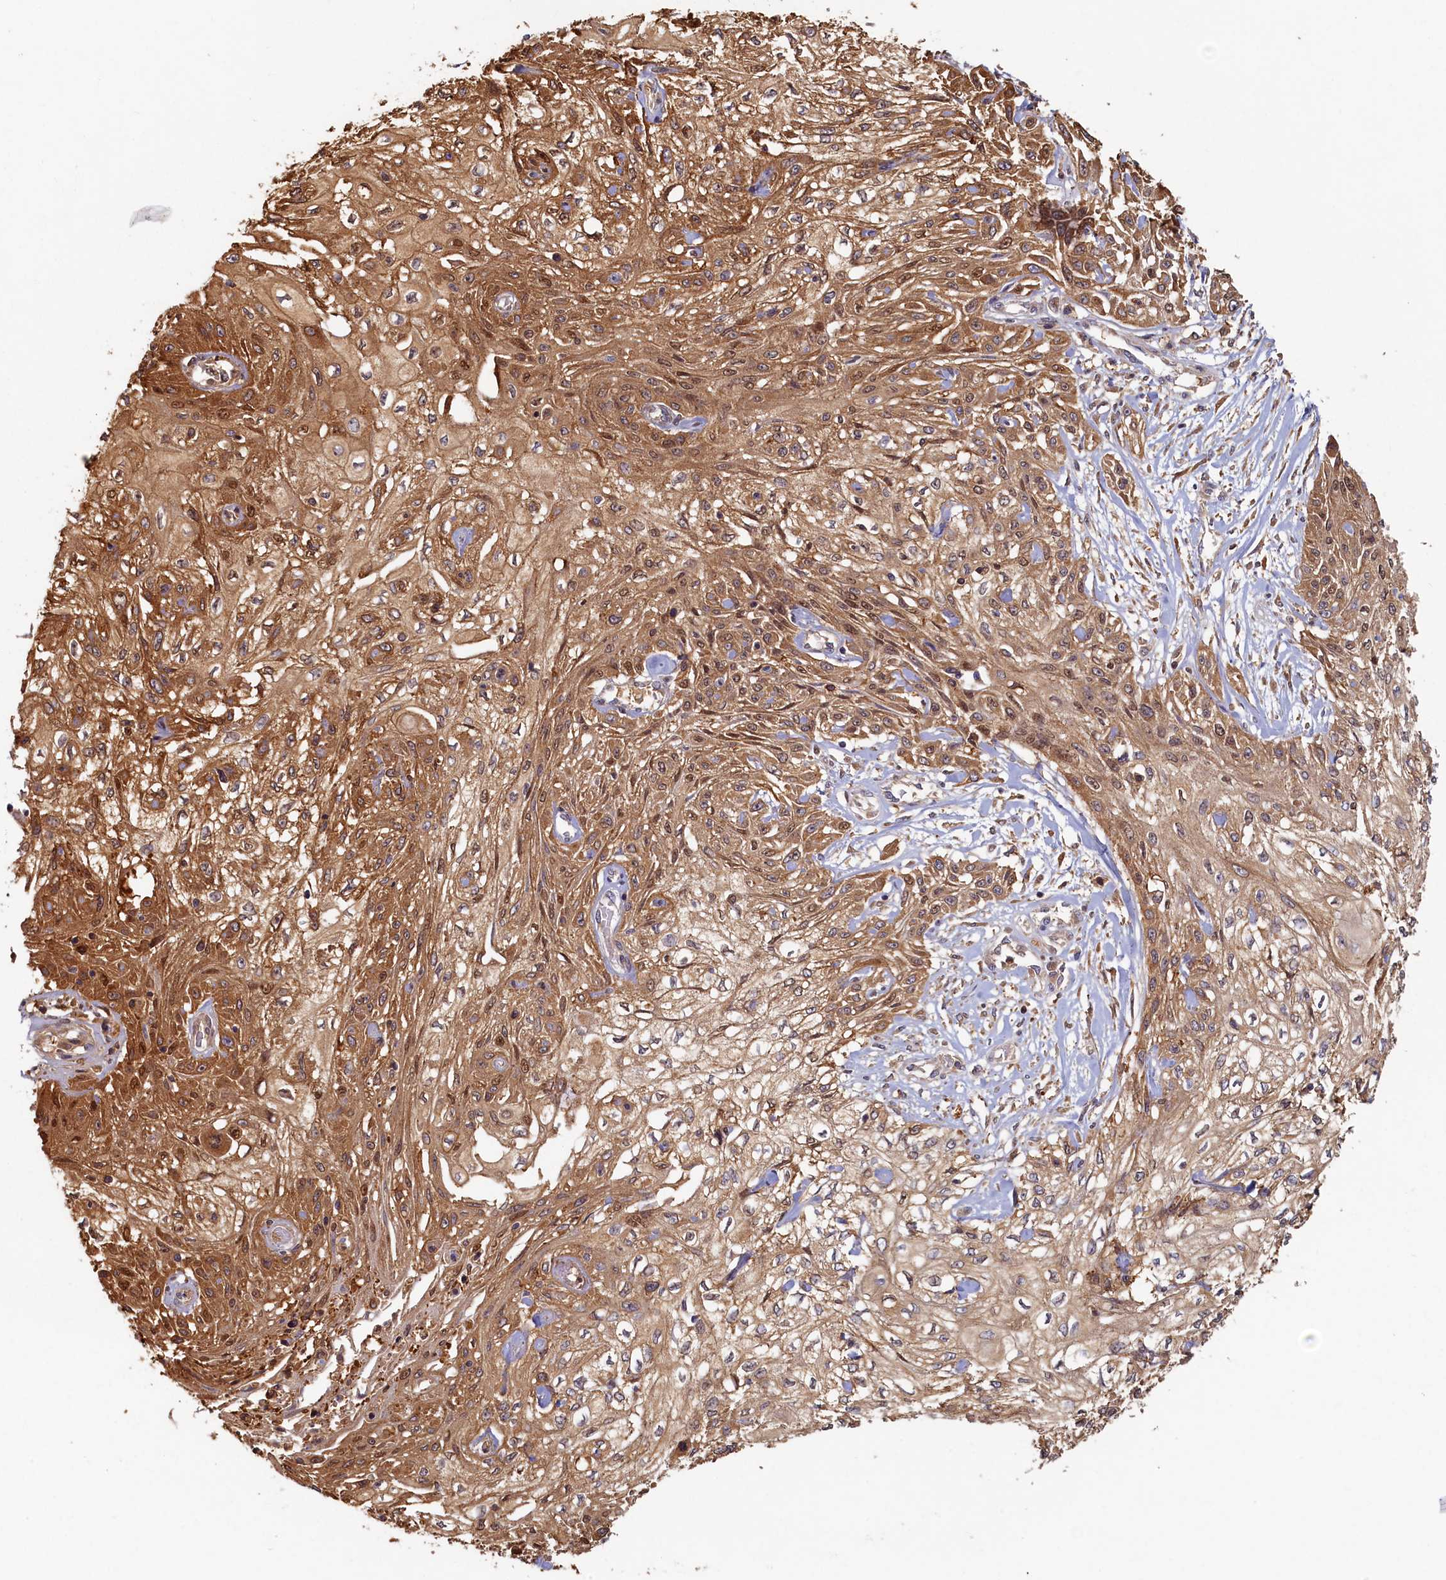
{"staining": {"intensity": "moderate", "quantity": ">75%", "location": "cytoplasmic/membranous"}, "tissue": "skin cancer", "cell_type": "Tumor cells", "image_type": "cancer", "snomed": [{"axis": "morphology", "description": "Squamous cell carcinoma, NOS"}, {"axis": "morphology", "description": "Squamous cell carcinoma, metastatic, NOS"}, {"axis": "topography", "description": "Skin"}, {"axis": "topography", "description": "Lymph node"}], "caption": "Moderate cytoplasmic/membranous positivity for a protein is seen in approximately >75% of tumor cells of skin cancer using immunohistochemistry (IHC).", "gene": "TIMM8B", "patient": {"sex": "male", "age": 75}}